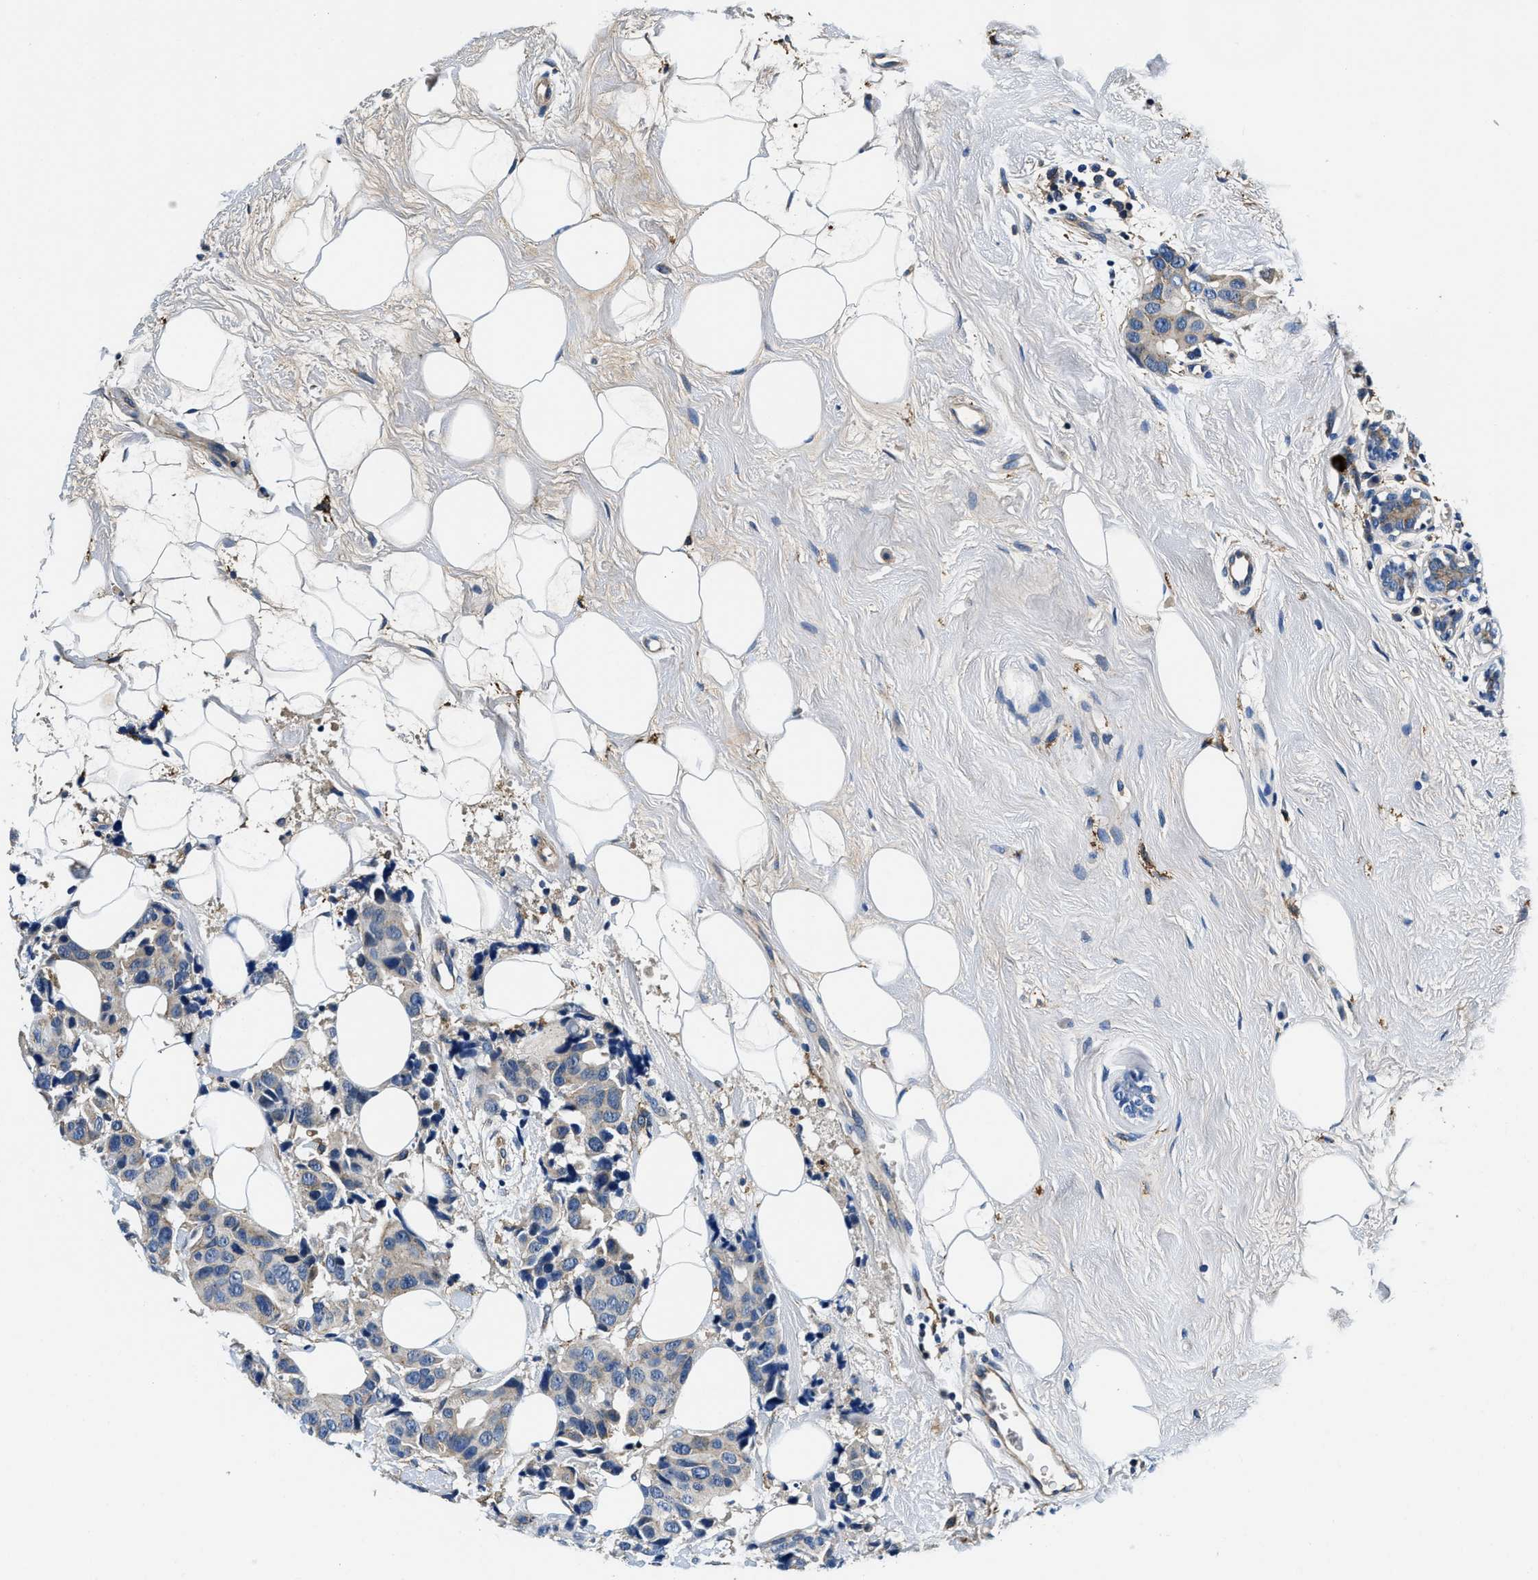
{"staining": {"intensity": "negative", "quantity": "none", "location": "none"}, "tissue": "breast cancer", "cell_type": "Tumor cells", "image_type": "cancer", "snomed": [{"axis": "morphology", "description": "Normal tissue, NOS"}, {"axis": "morphology", "description": "Duct carcinoma"}, {"axis": "topography", "description": "Breast"}], "caption": "Tumor cells are negative for brown protein staining in breast cancer.", "gene": "ZFAND3", "patient": {"sex": "female", "age": 39}}